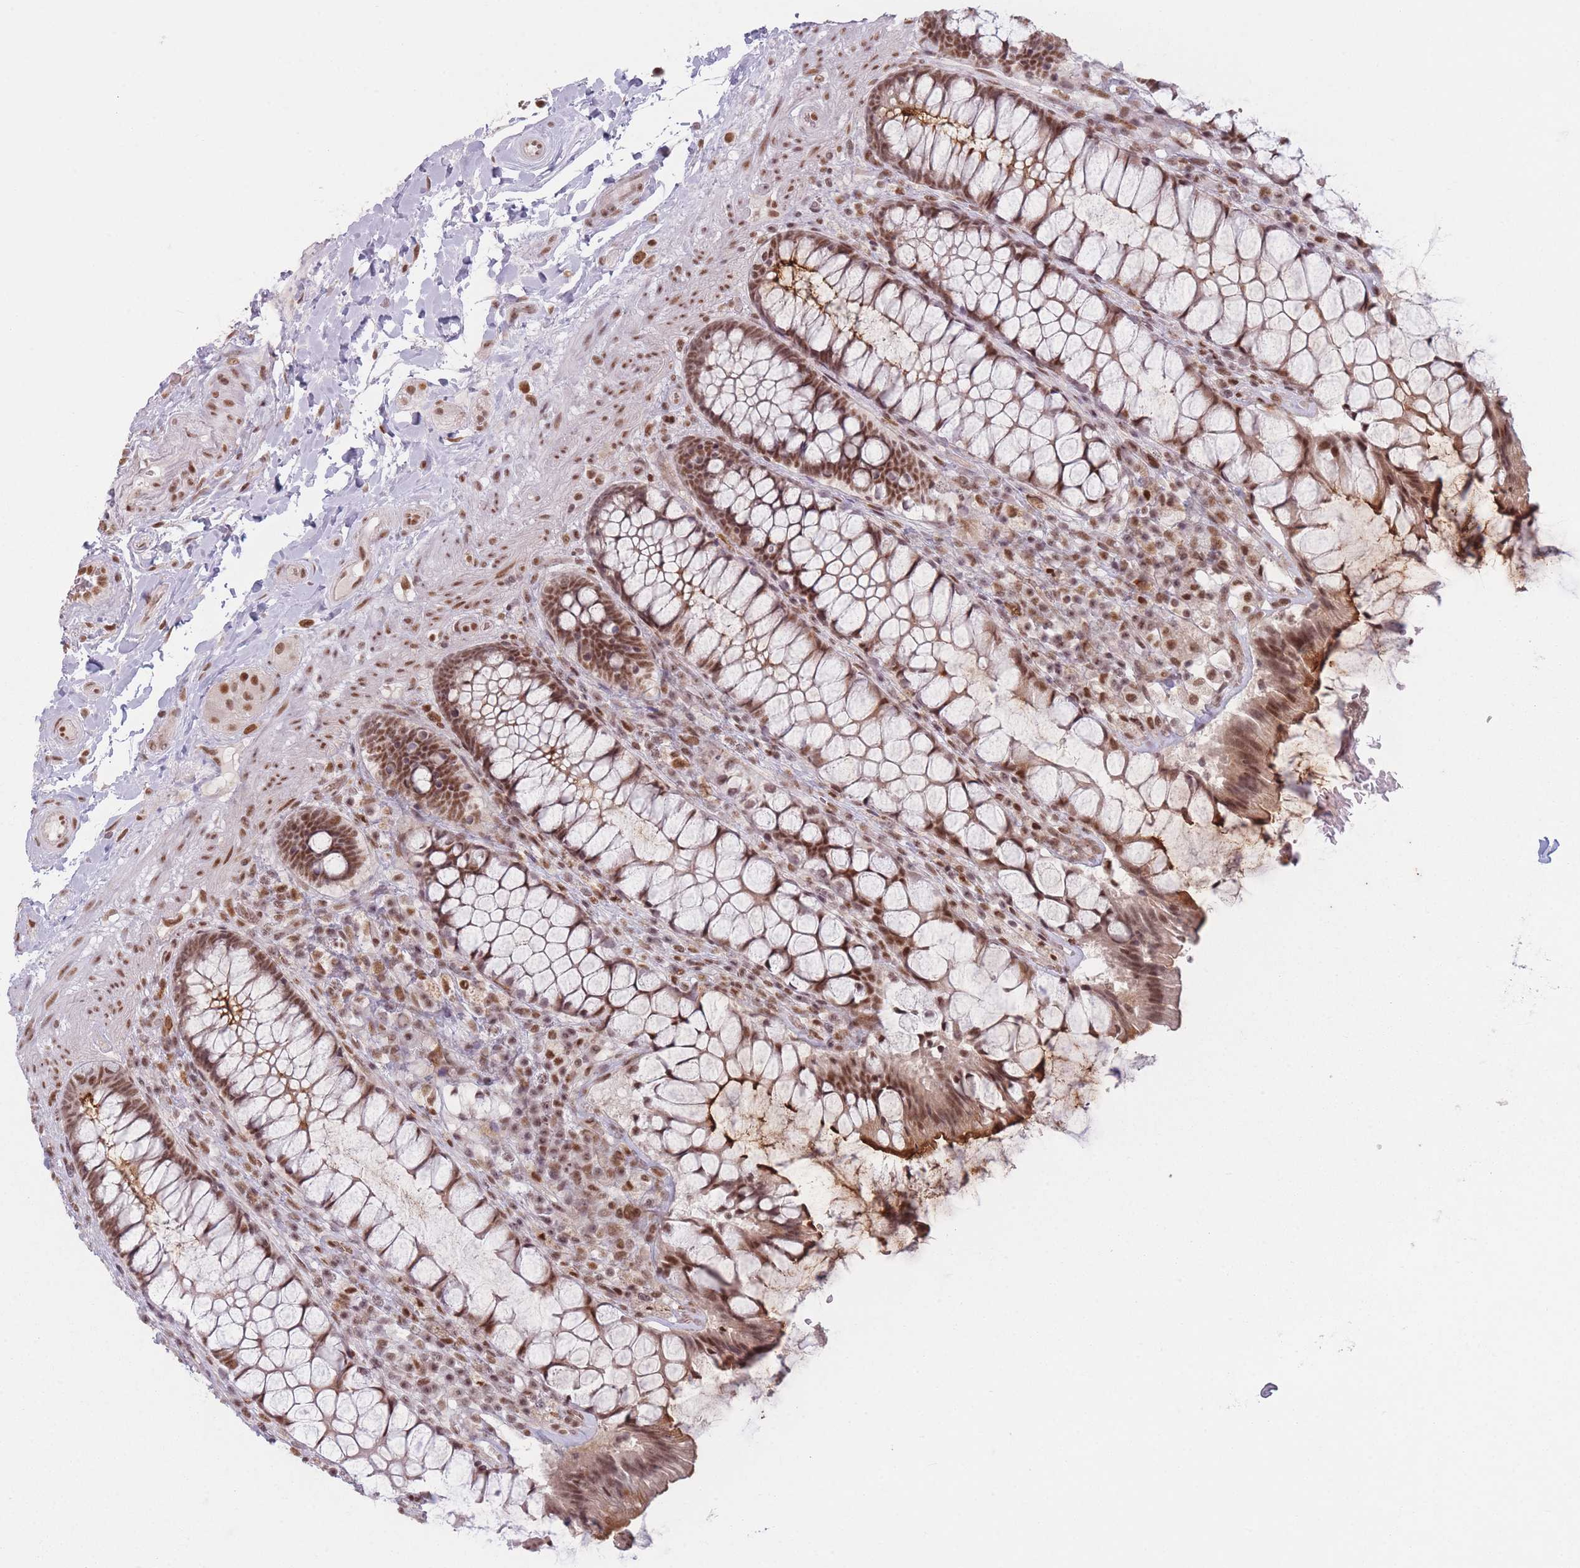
{"staining": {"intensity": "strong", "quantity": ">75%", "location": "cytoplasmic/membranous,nuclear"}, "tissue": "rectum", "cell_type": "Glandular cells", "image_type": "normal", "snomed": [{"axis": "morphology", "description": "Normal tissue, NOS"}, {"axis": "topography", "description": "Rectum"}], "caption": "Immunohistochemistry (IHC) of normal human rectum shows high levels of strong cytoplasmic/membranous,nuclear staining in about >75% of glandular cells.", "gene": "SUPT6H", "patient": {"sex": "female", "age": 58}}